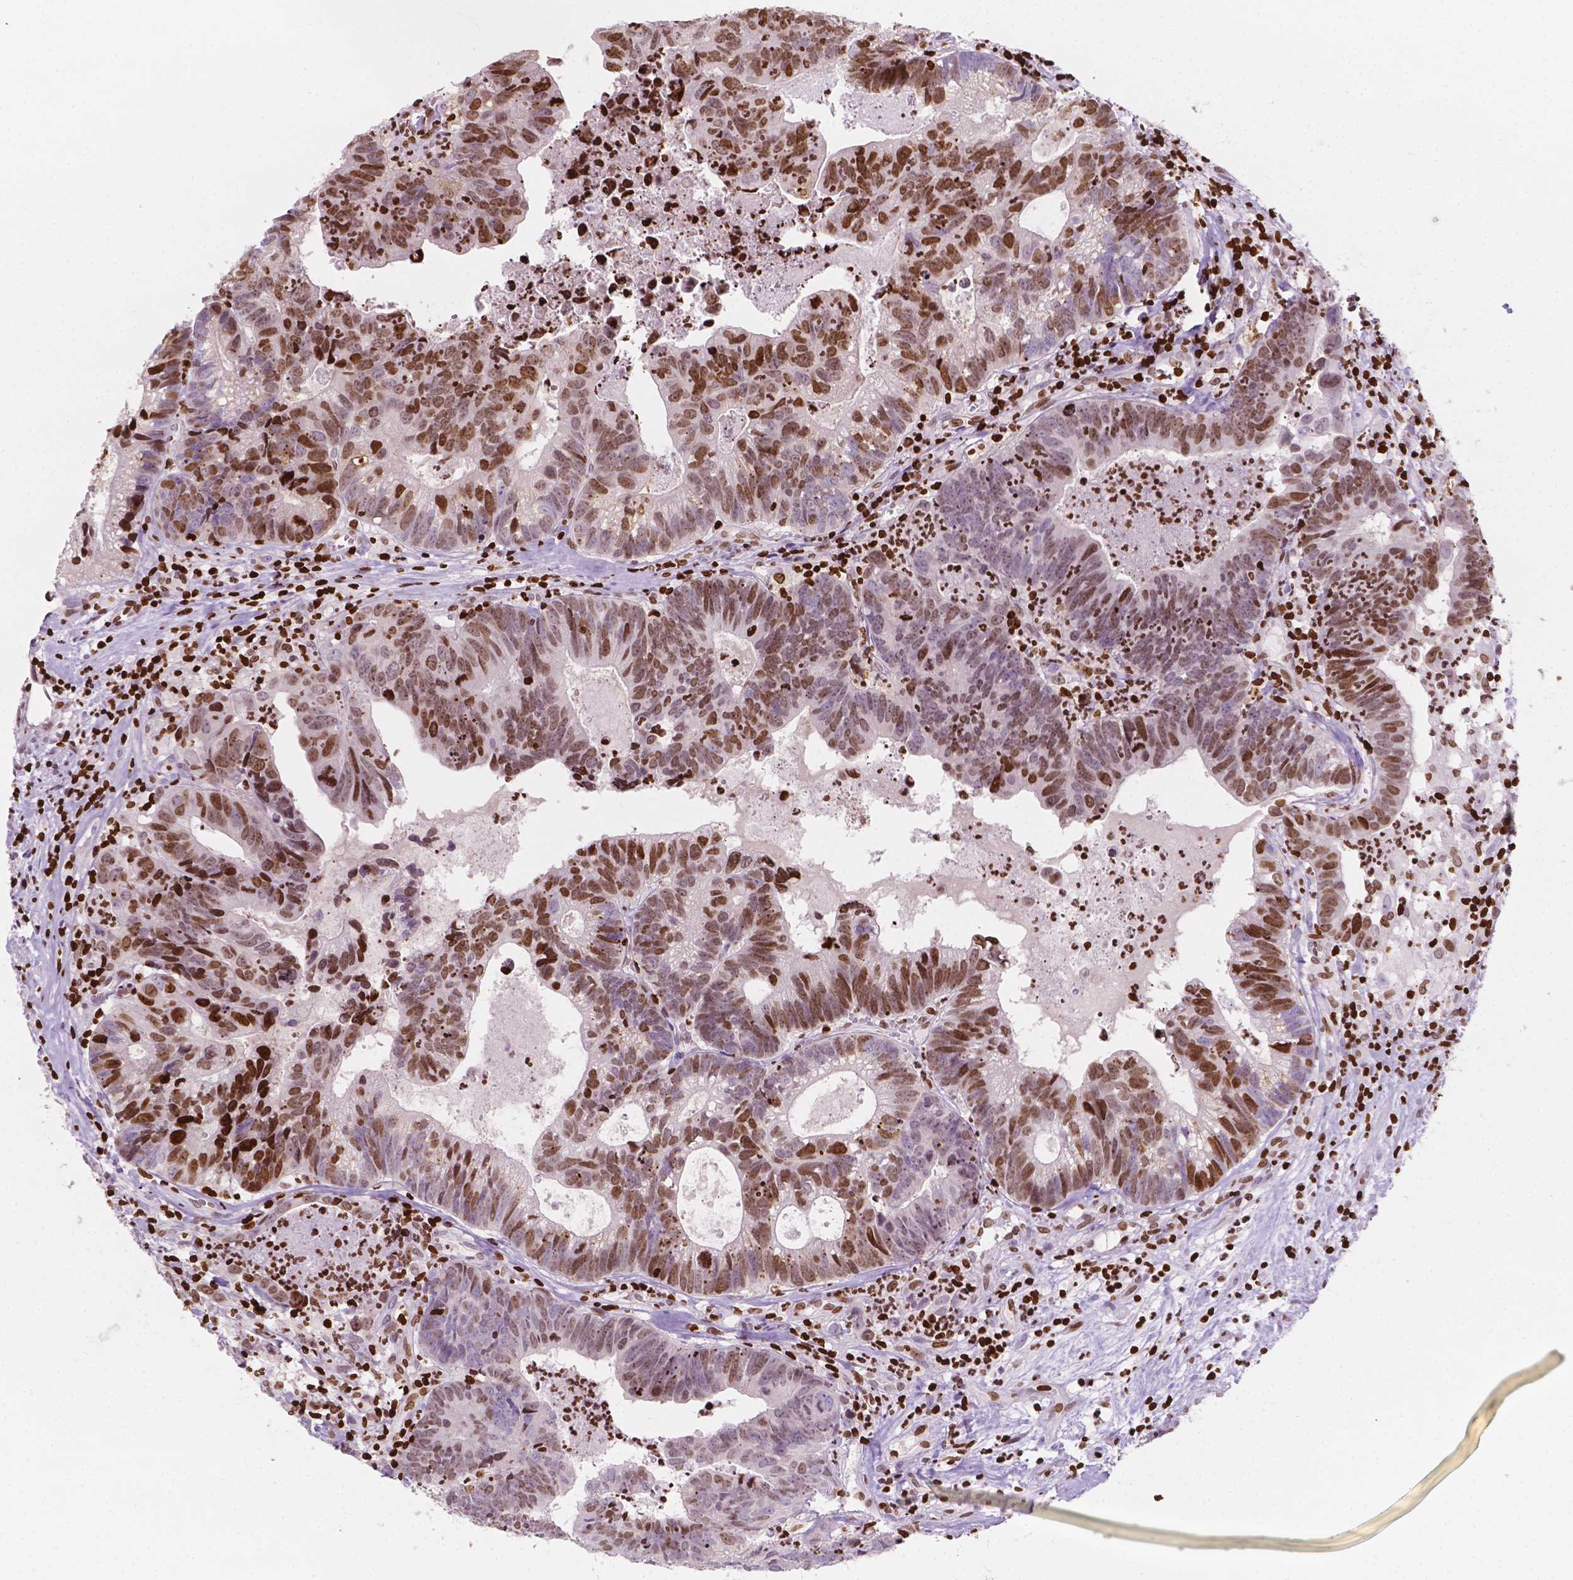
{"staining": {"intensity": "strong", "quantity": ">75%", "location": "nuclear"}, "tissue": "head and neck cancer", "cell_type": "Tumor cells", "image_type": "cancer", "snomed": [{"axis": "morphology", "description": "Adenocarcinoma, NOS"}, {"axis": "topography", "description": "Head-Neck"}], "caption": "A brown stain labels strong nuclear staining of a protein in head and neck cancer tumor cells. Immunohistochemistry (ihc) stains the protein of interest in brown and the nuclei are stained blue.", "gene": "CBY3", "patient": {"sex": "male", "age": 62}}